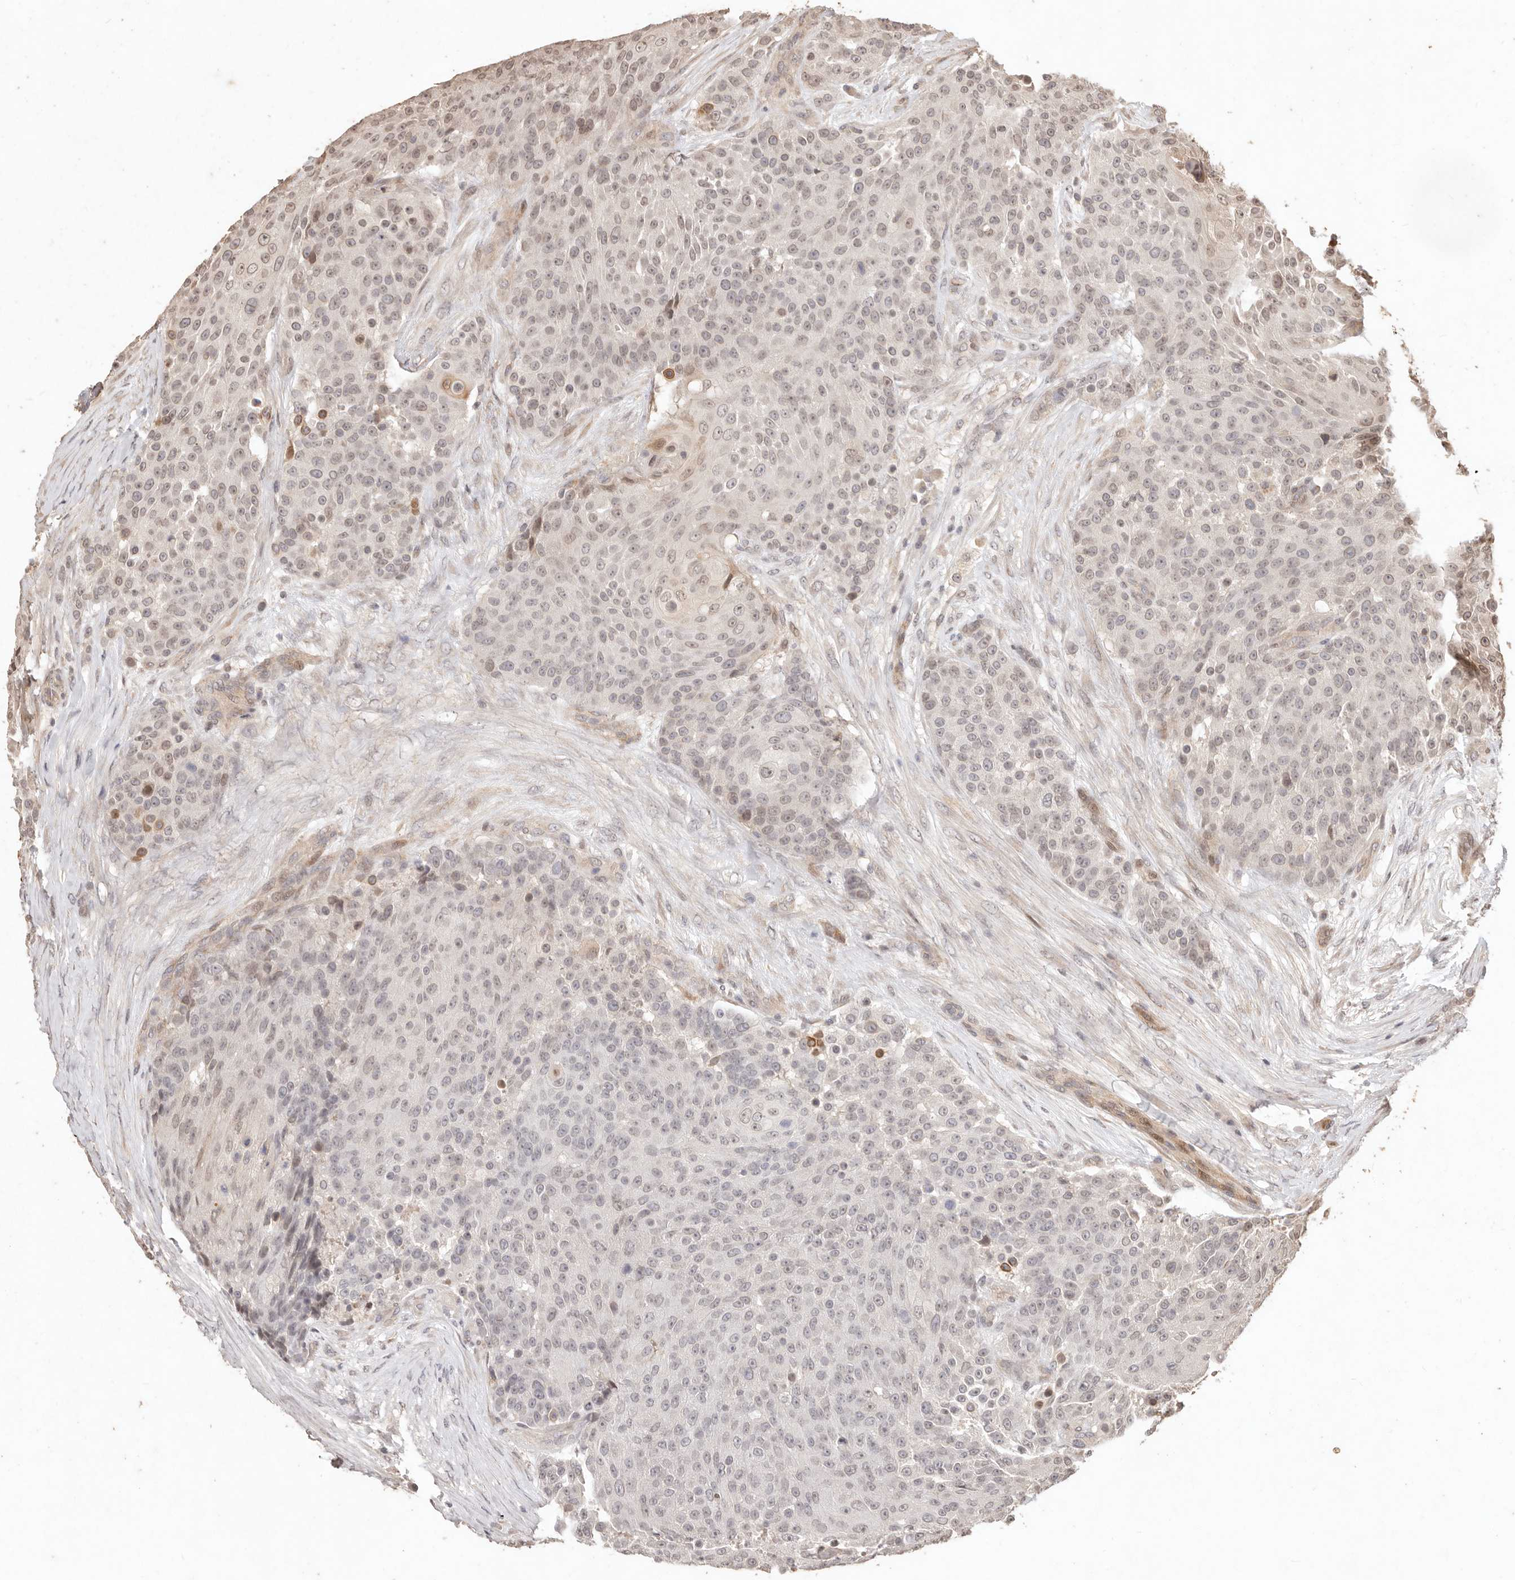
{"staining": {"intensity": "negative", "quantity": "none", "location": "none"}, "tissue": "urothelial cancer", "cell_type": "Tumor cells", "image_type": "cancer", "snomed": [{"axis": "morphology", "description": "Urothelial carcinoma, High grade"}, {"axis": "topography", "description": "Urinary bladder"}], "caption": "Urothelial cancer was stained to show a protein in brown. There is no significant expression in tumor cells.", "gene": "KIF9", "patient": {"sex": "female", "age": 63}}